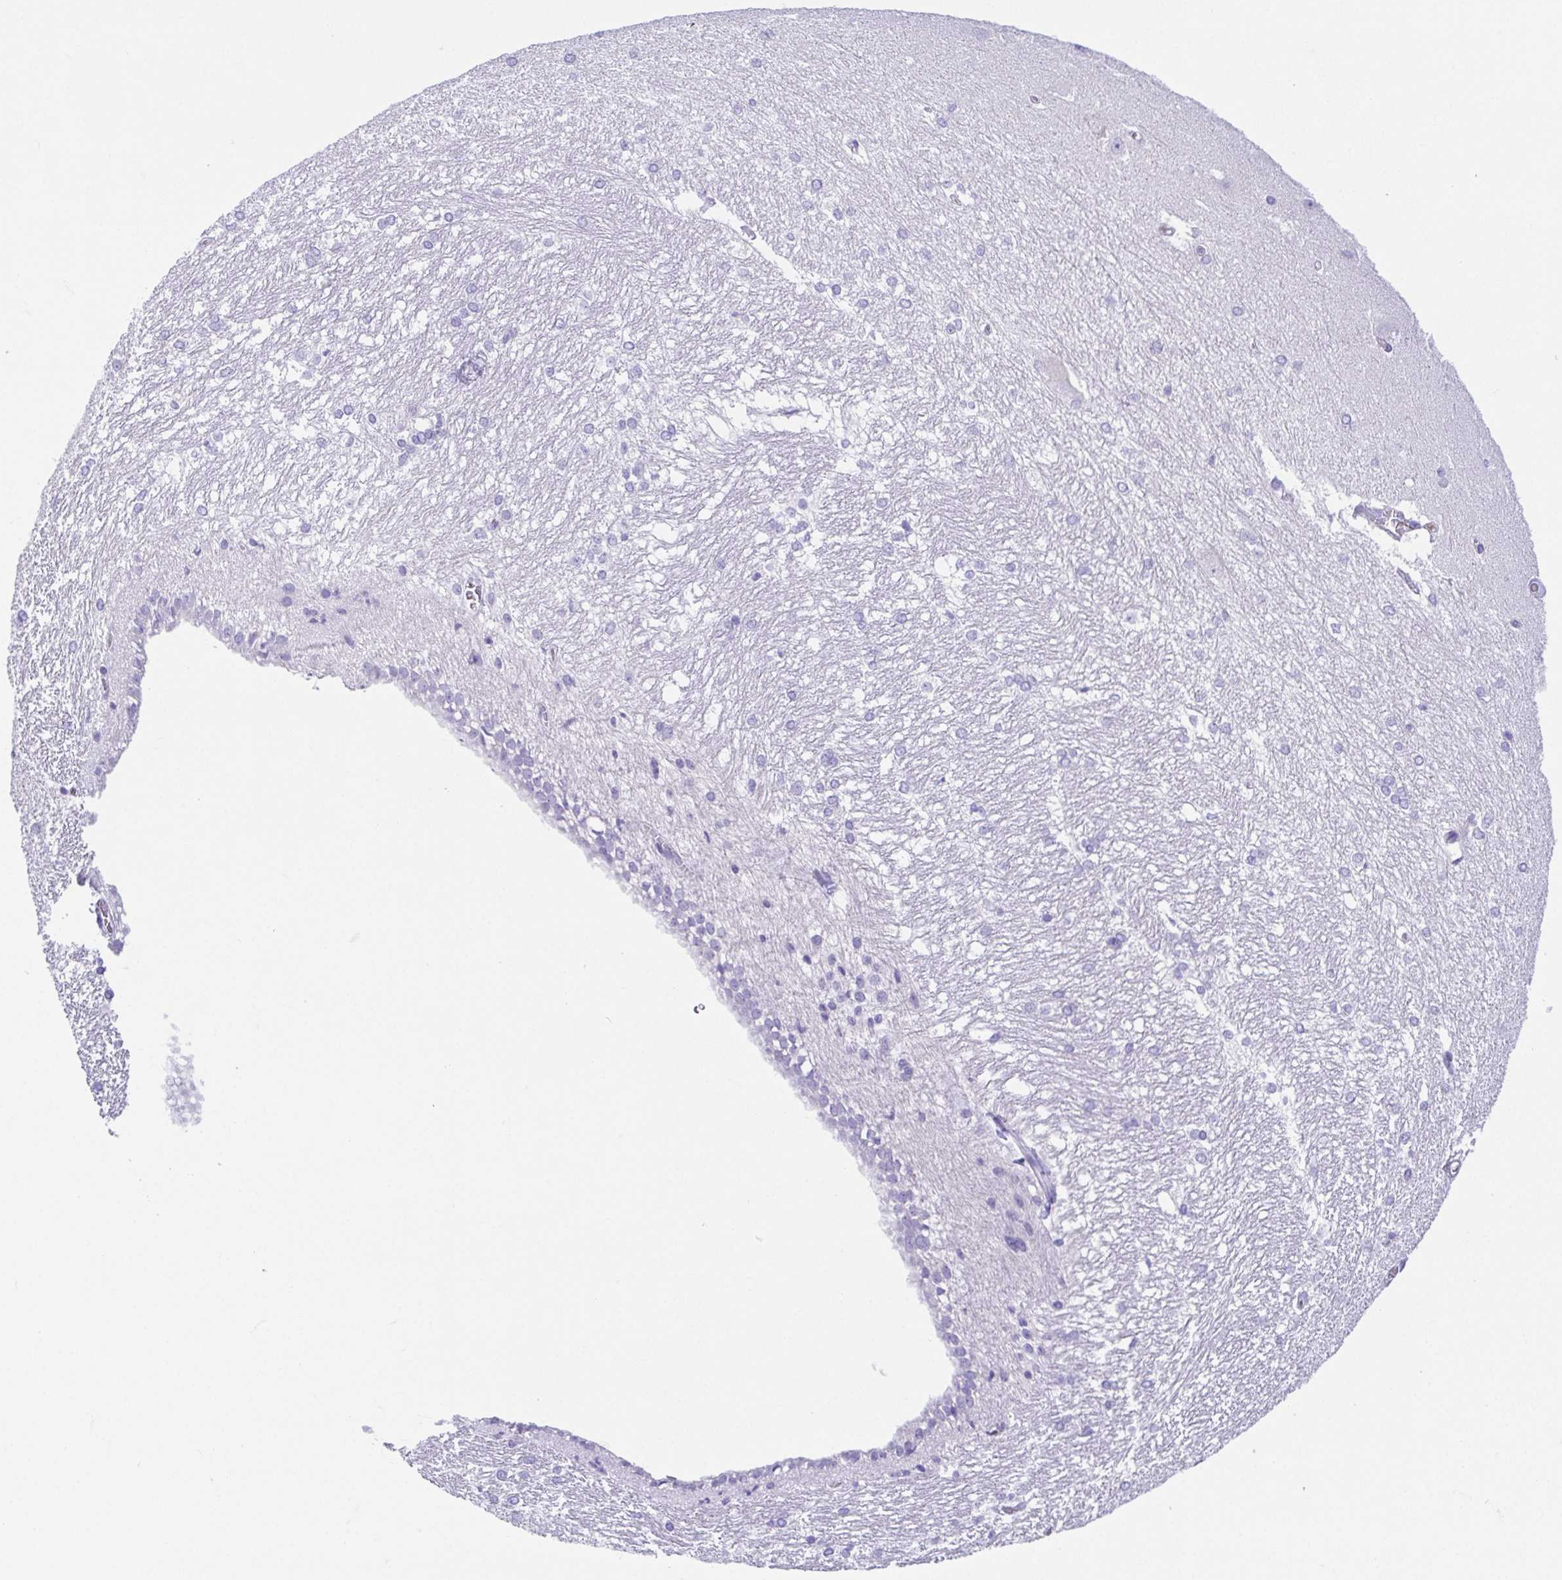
{"staining": {"intensity": "negative", "quantity": "none", "location": "none"}, "tissue": "hippocampus", "cell_type": "Glial cells", "image_type": "normal", "snomed": [{"axis": "morphology", "description": "Normal tissue, NOS"}, {"axis": "topography", "description": "Cerebral cortex"}, {"axis": "topography", "description": "Hippocampus"}], "caption": "There is no significant staining in glial cells of hippocampus. (Stains: DAB immunohistochemistry (IHC) with hematoxylin counter stain, Microscopy: brightfield microscopy at high magnification).", "gene": "SPATA4", "patient": {"sex": "female", "age": 19}}